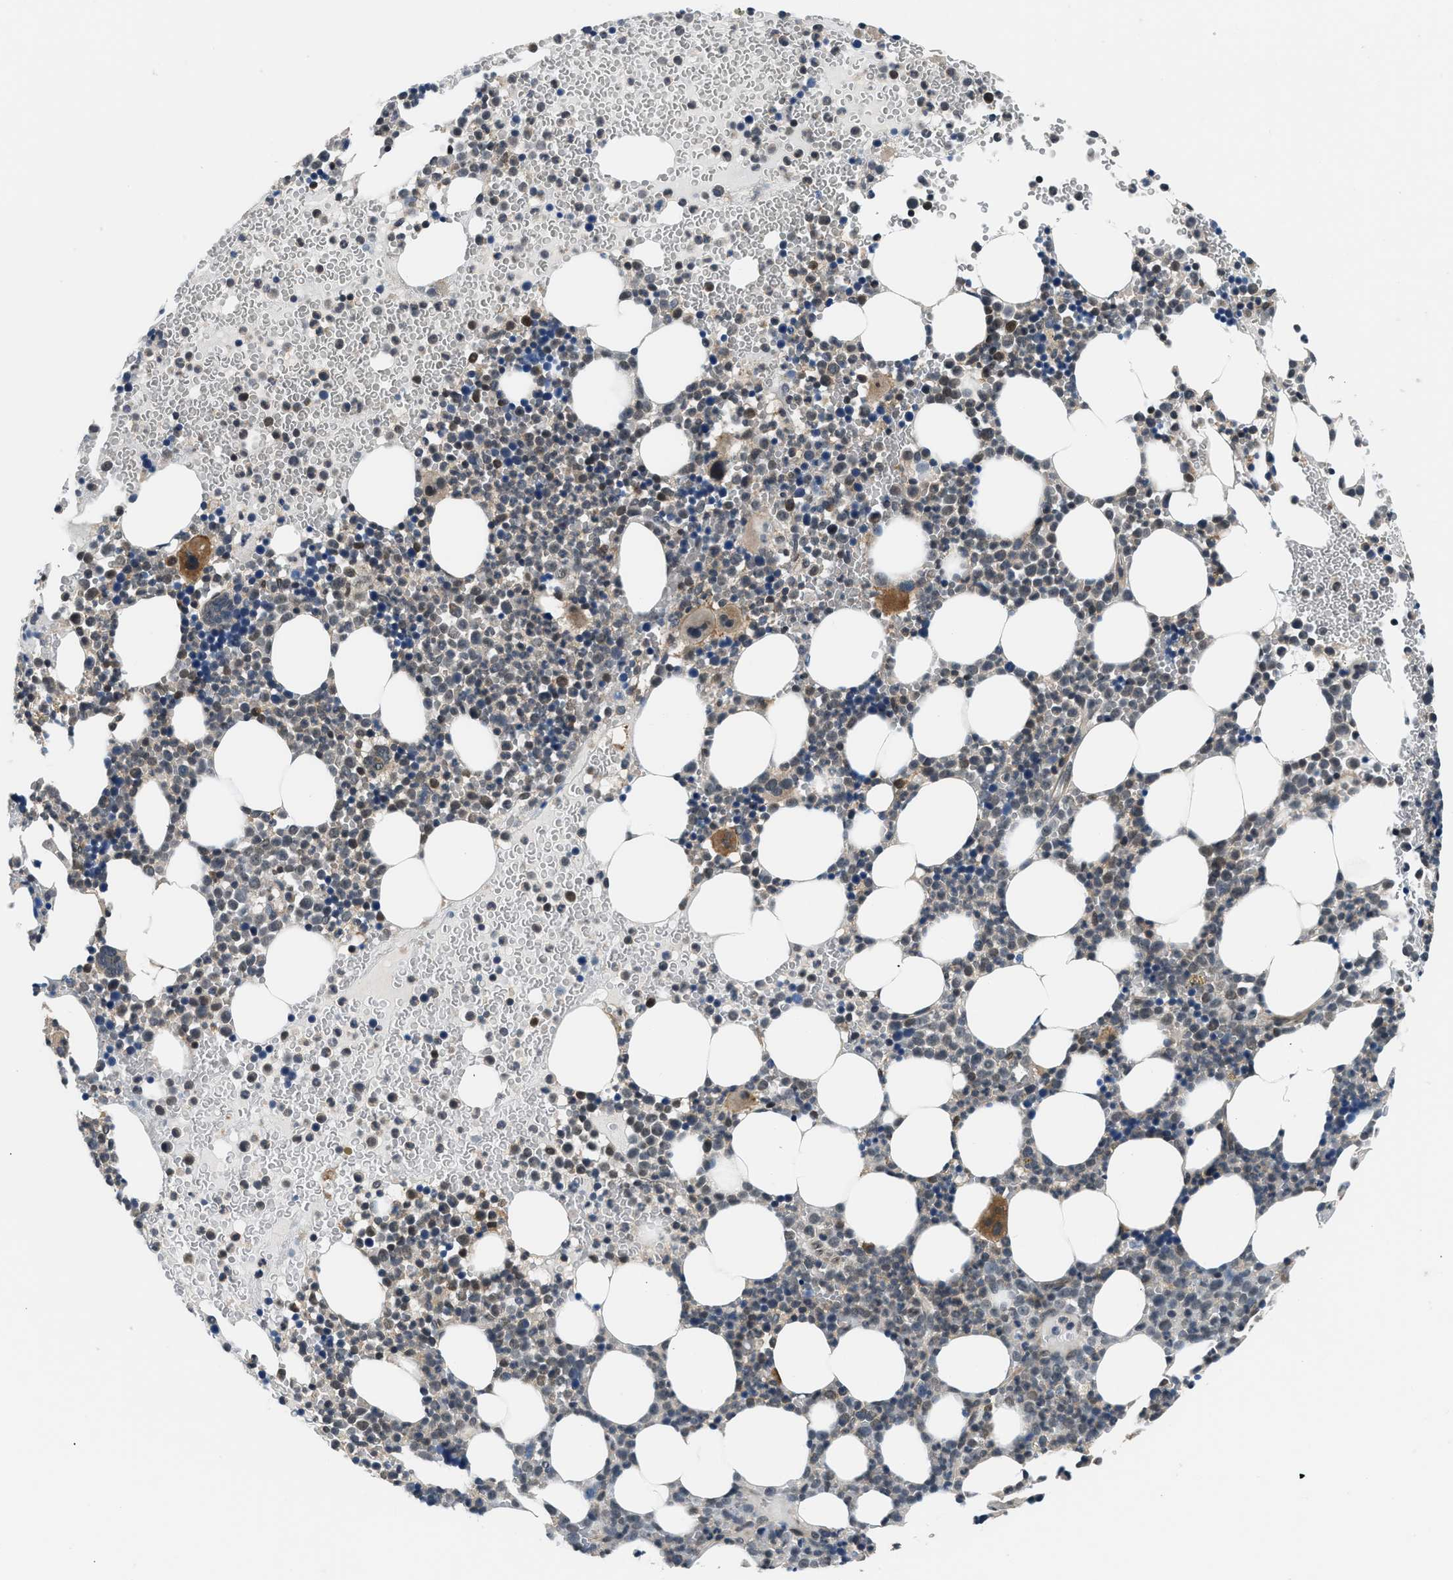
{"staining": {"intensity": "moderate", "quantity": "<25%", "location": "cytoplasmic/membranous,nuclear"}, "tissue": "bone marrow", "cell_type": "Hematopoietic cells", "image_type": "normal", "snomed": [{"axis": "morphology", "description": "Normal tissue, NOS"}, {"axis": "morphology", "description": "Inflammation, NOS"}, {"axis": "topography", "description": "Bone marrow"}], "caption": "This image reveals benign bone marrow stained with immunohistochemistry to label a protein in brown. The cytoplasmic/membranous,nuclear of hematopoietic cells show moderate positivity for the protein. Nuclei are counter-stained blue.", "gene": "MTMR1", "patient": {"sex": "female", "age": 67}}